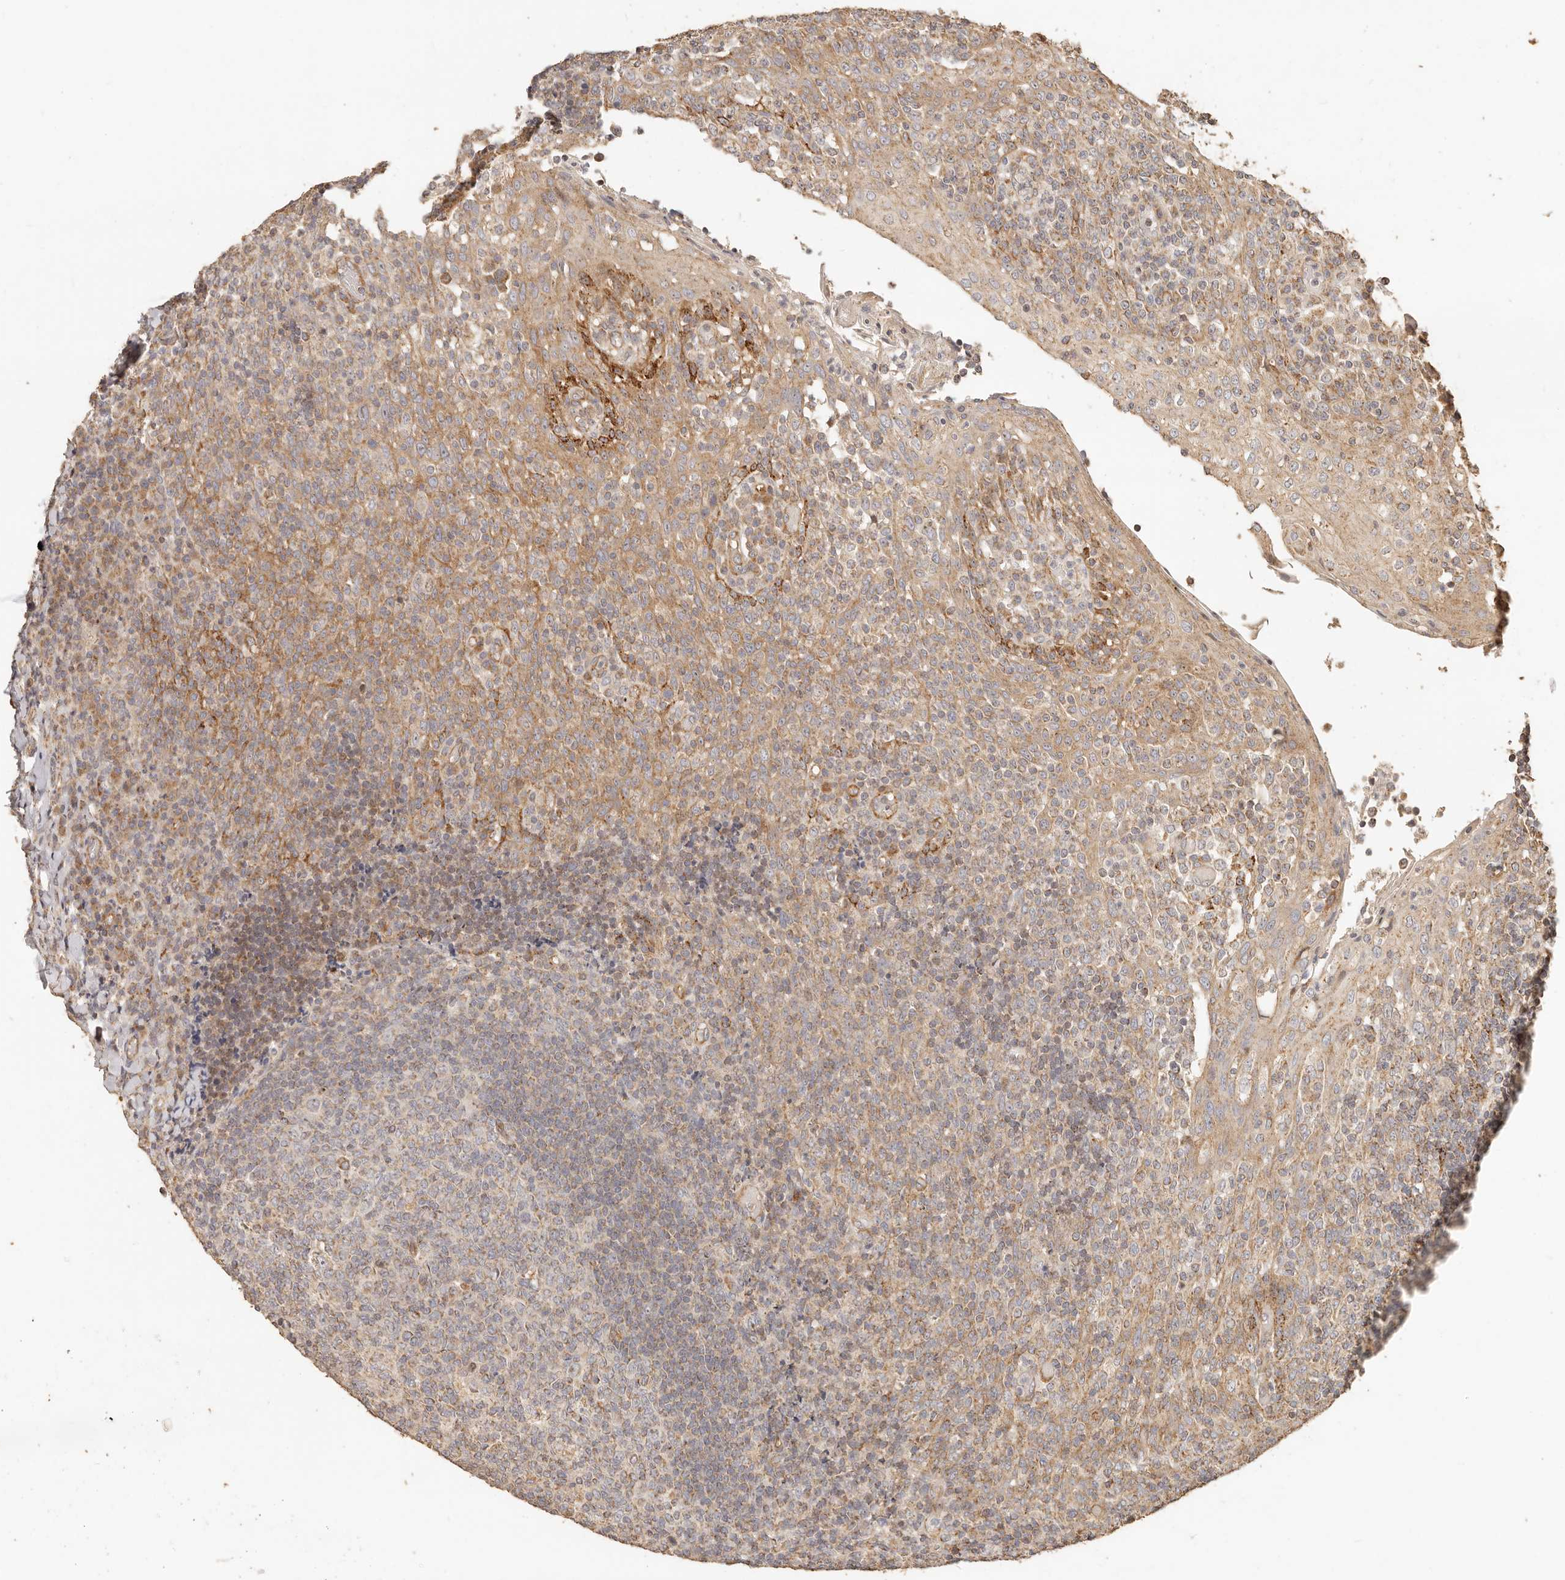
{"staining": {"intensity": "moderate", "quantity": "<25%", "location": "cytoplasmic/membranous"}, "tissue": "tonsil", "cell_type": "Germinal center cells", "image_type": "normal", "snomed": [{"axis": "morphology", "description": "Normal tissue, NOS"}, {"axis": "topography", "description": "Tonsil"}], "caption": "Immunohistochemistry photomicrograph of normal human tonsil stained for a protein (brown), which displays low levels of moderate cytoplasmic/membranous expression in approximately <25% of germinal center cells.", "gene": "PTPN22", "patient": {"sex": "female", "age": 19}}